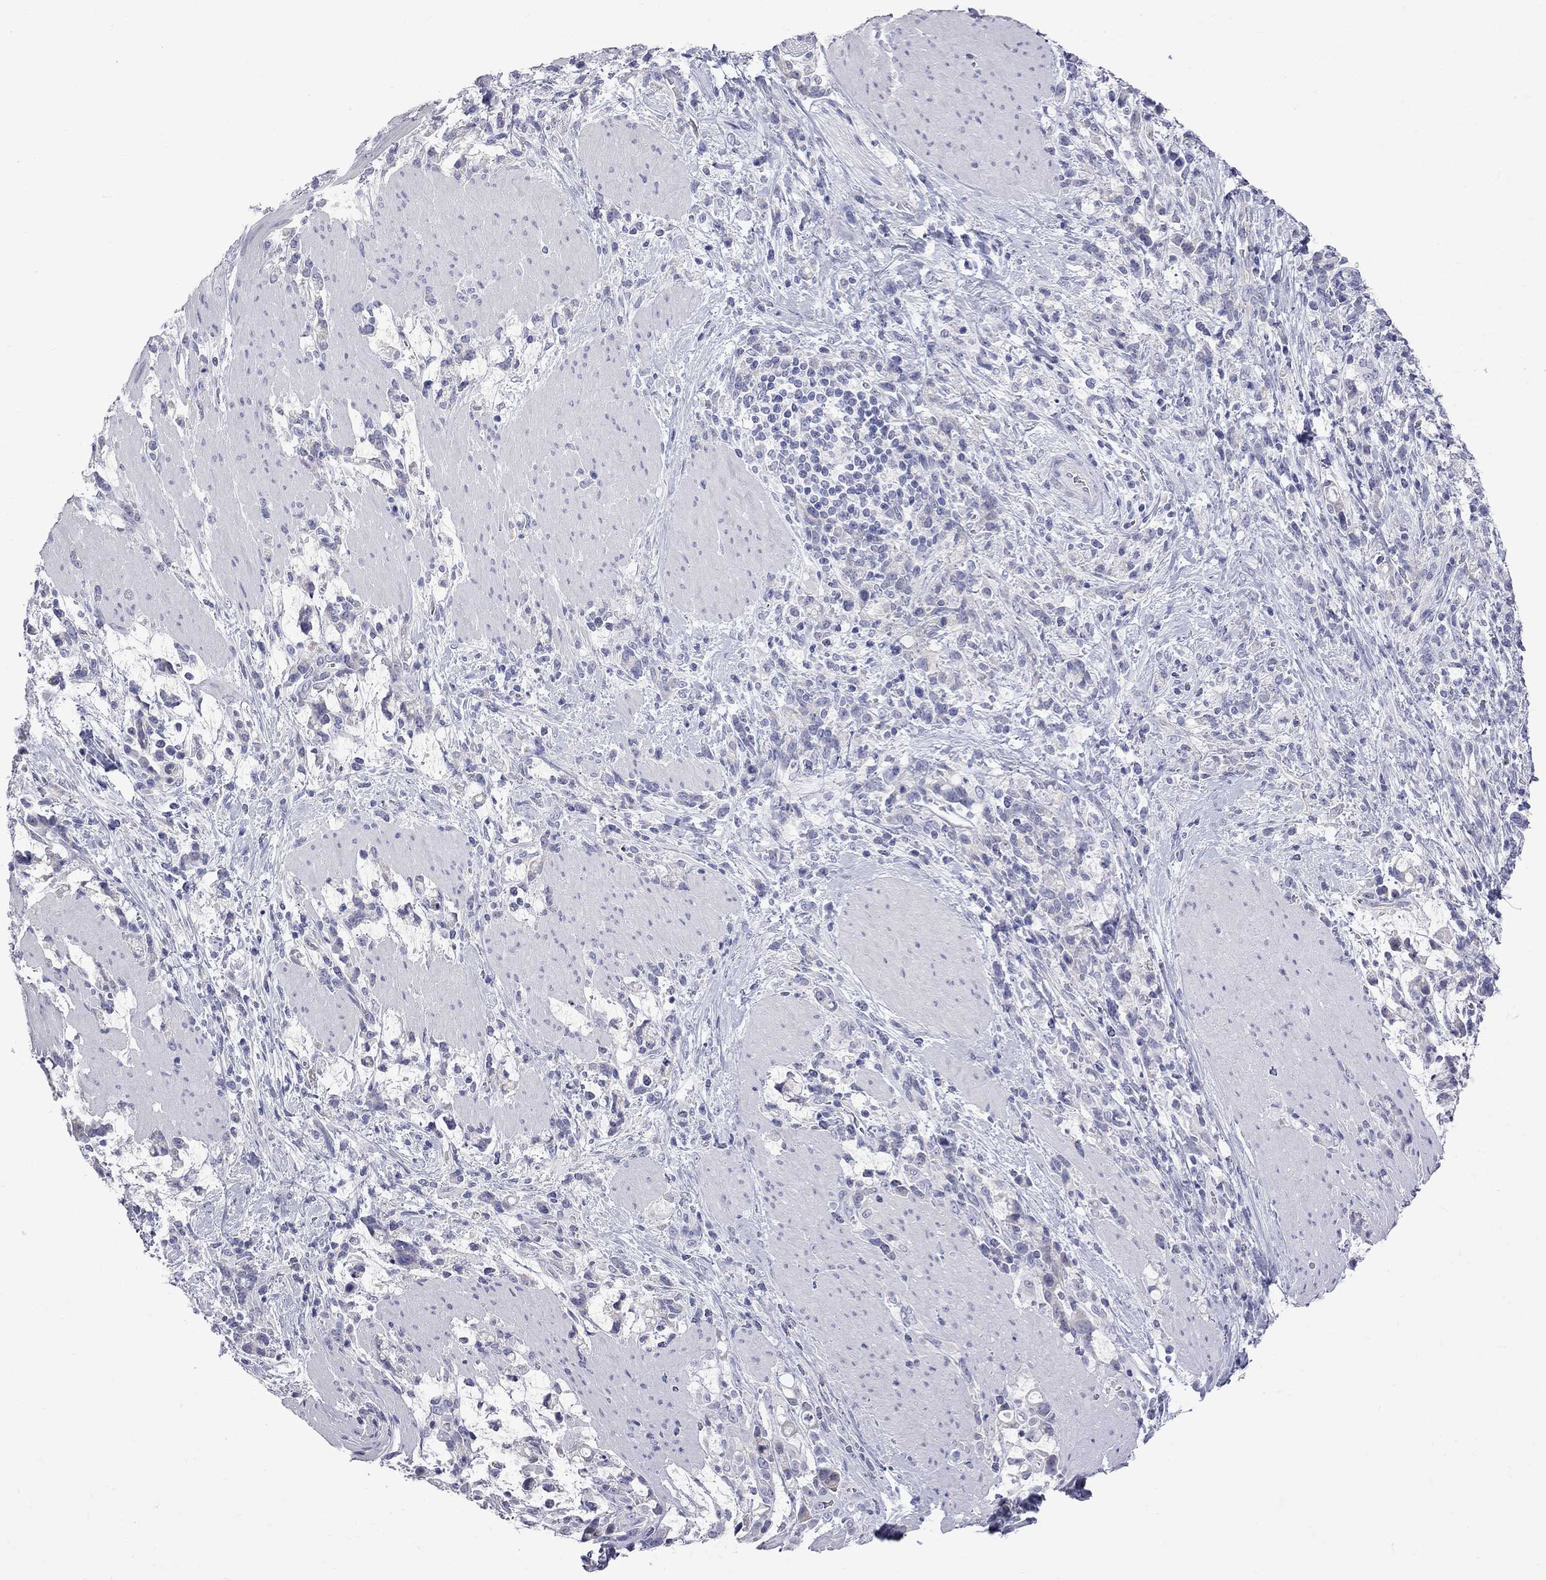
{"staining": {"intensity": "negative", "quantity": "none", "location": "none"}, "tissue": "stomach cancer", "cell_type": "Tumor cells", "image_type": "cancer", "snomed": [{"axis": "morphology", "description": "Adenocarcinoma, NOS"}, {"axis": "topography", "description": "Stomach"}], "caption": "Tumor cells are negative for protein expression in human stomach adenocarcinoma.", "gene": "KCND2", "patient": {"sex": "female", "age": 57}}